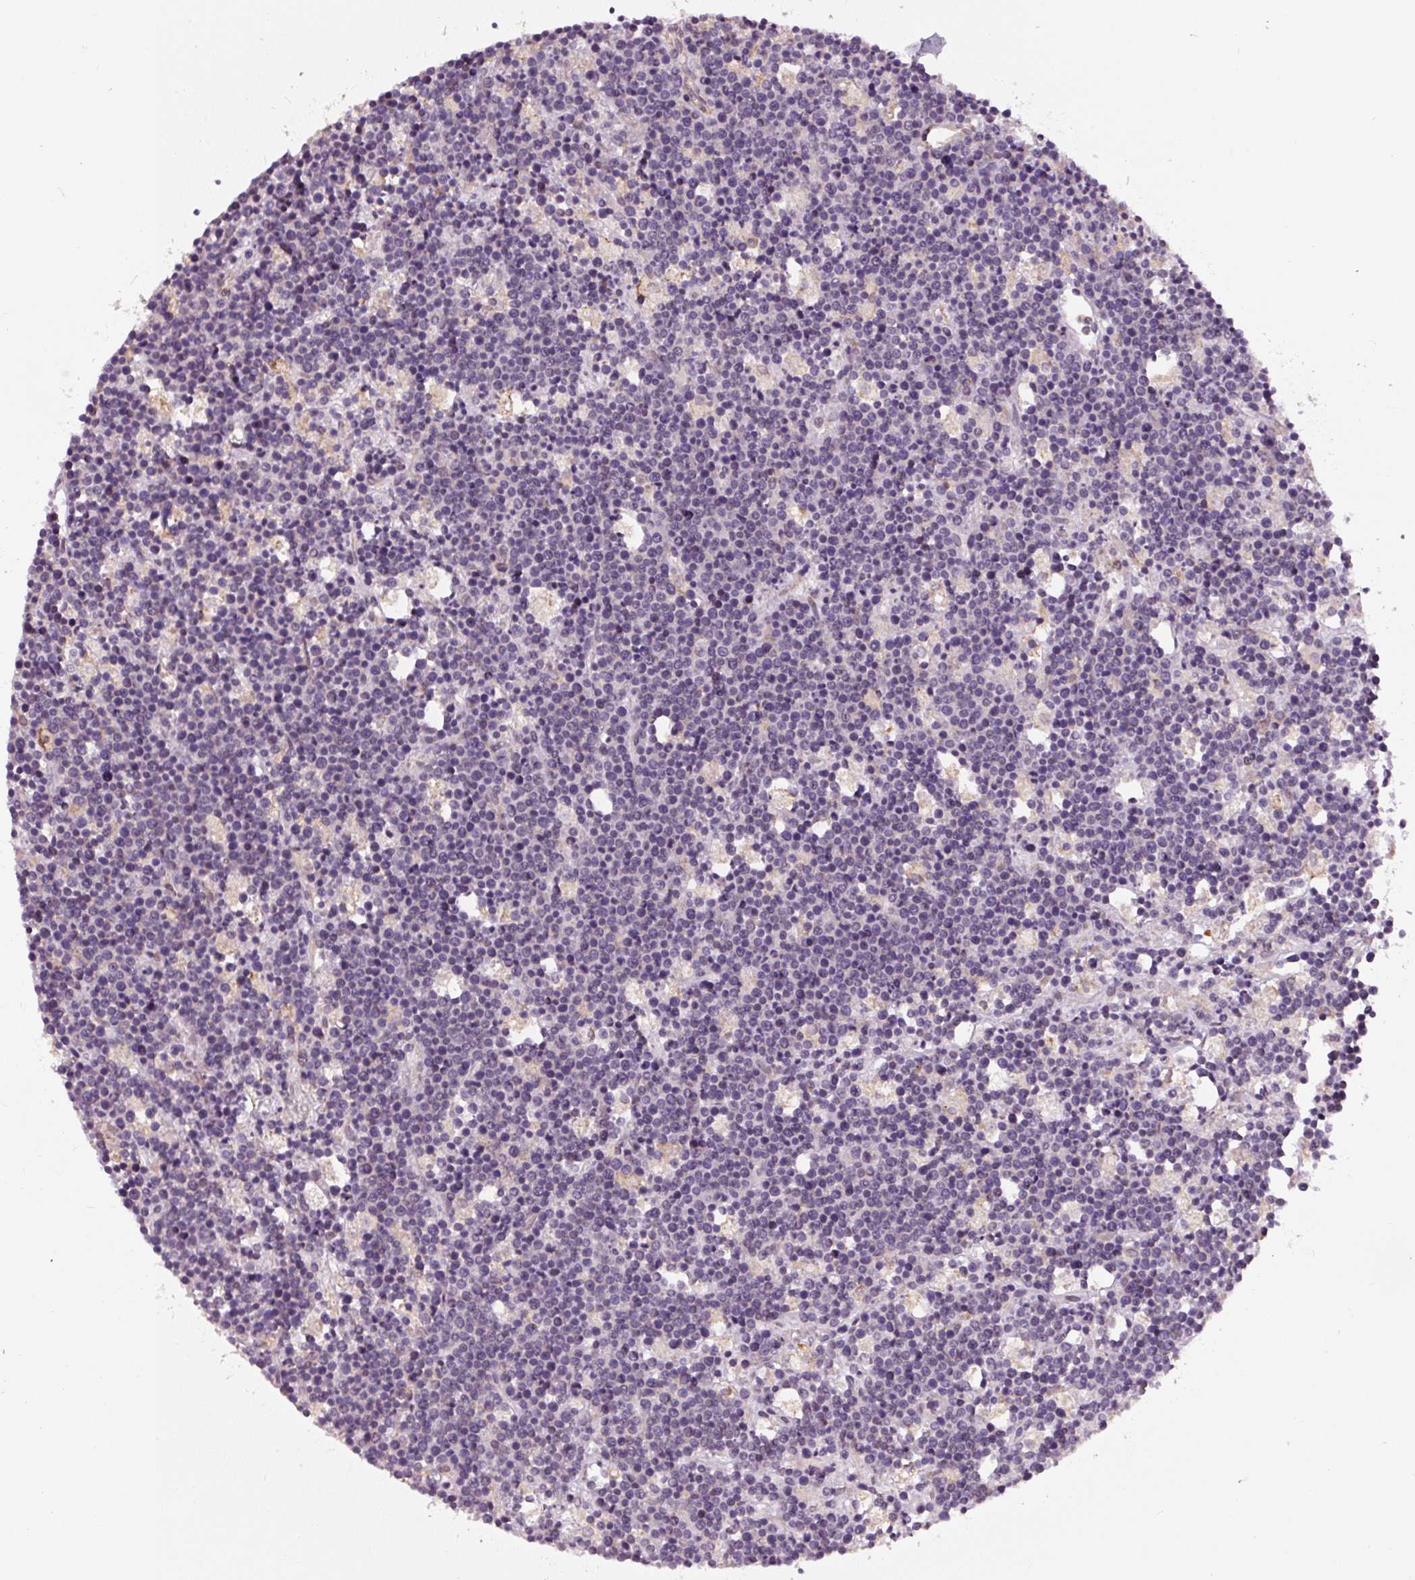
{"staining": {"intensity": "negative", "quantity": "none", "location": "none"}, "tissue": "lymphoma", "cell_type": "Tumor cells", "image_type": "cancer", "snomed": [{"axis": "morphology", "description": "Malignant lymphoma, non-Hodgkin's type, High grade"}, {"axis": "topography", "description": "Ovary"}], "caption": "A high-resolution image shows IHC staining of lymphoma, which displays no significant staining in tumor cells.", "gene": "ASRGL1", "patient": {"sex": "female", "age": 56}}